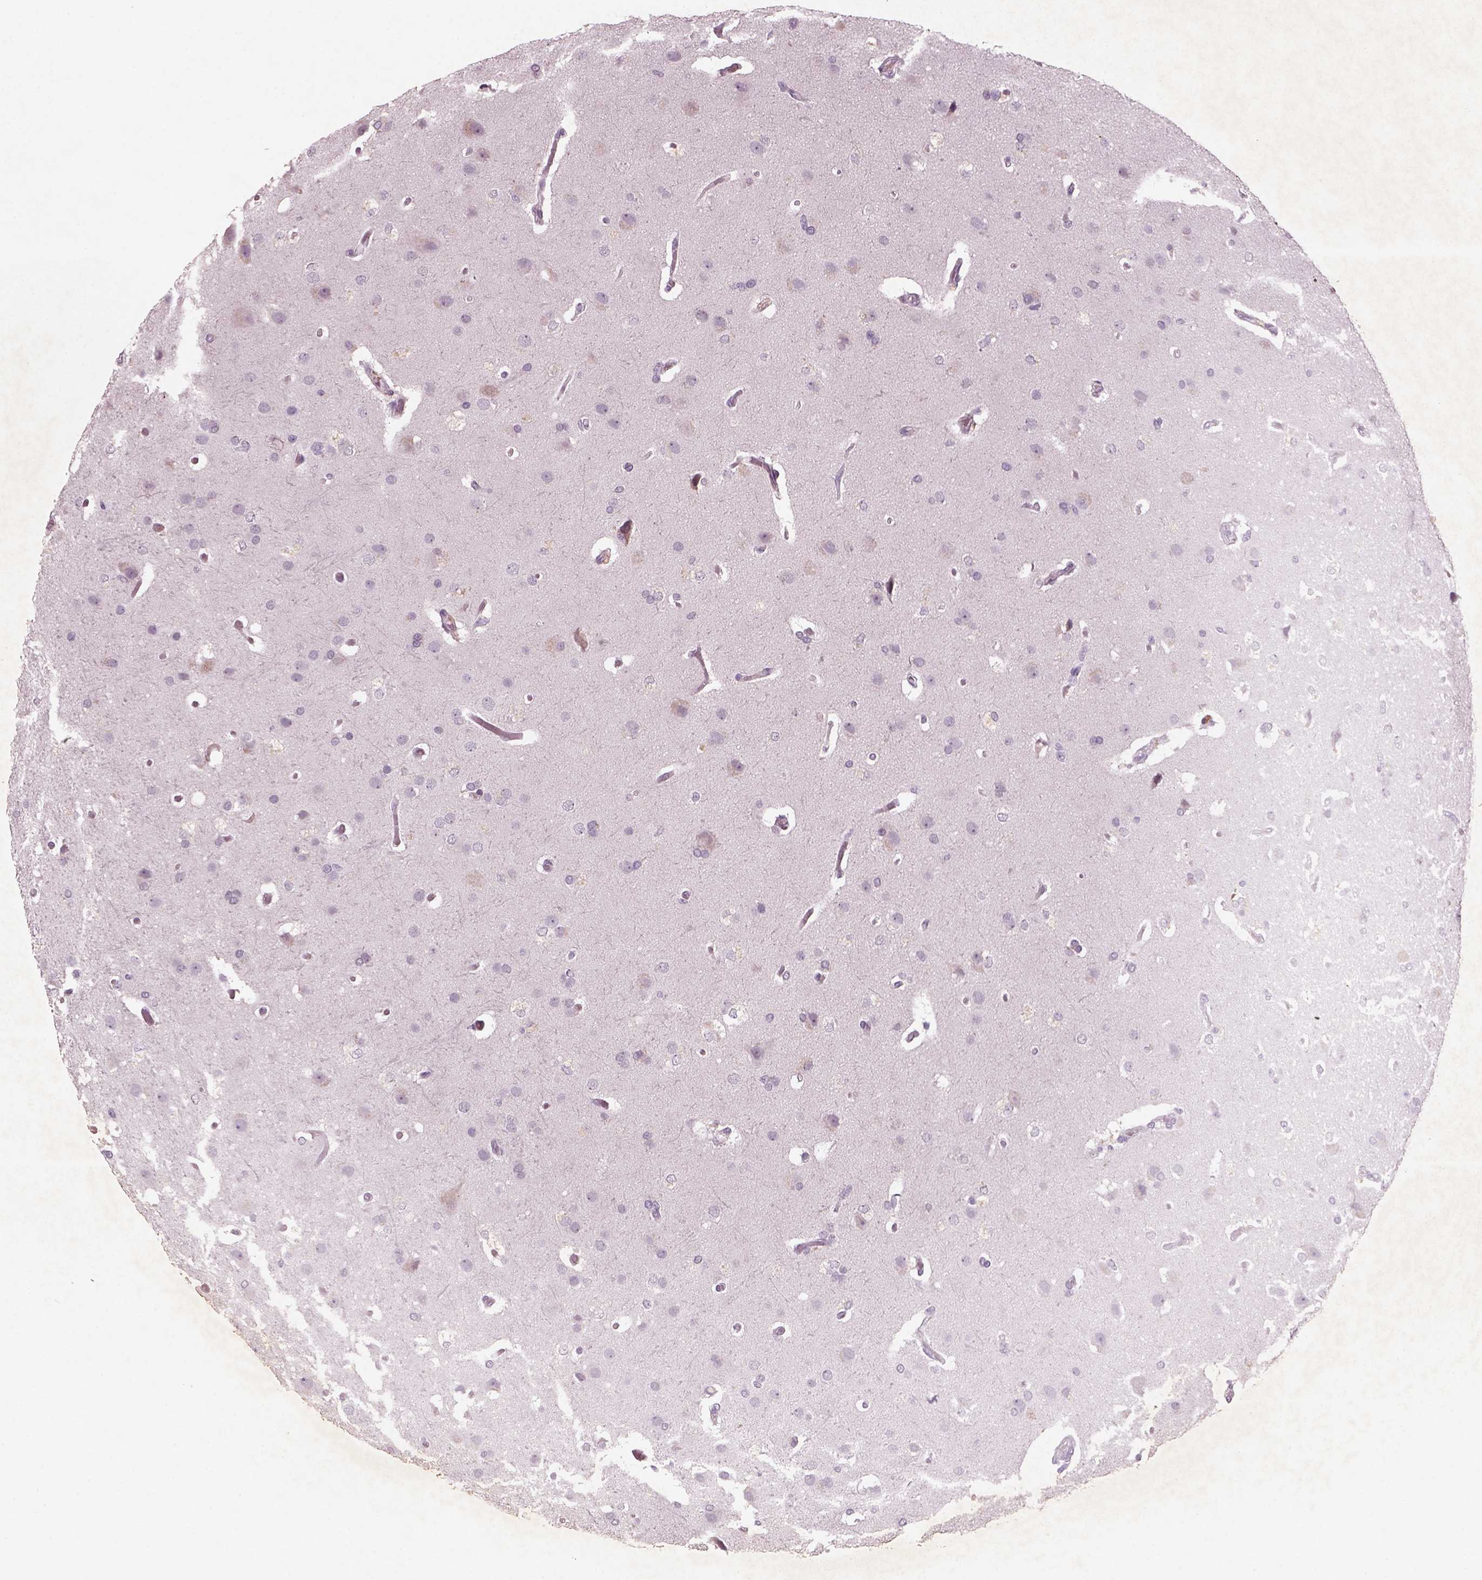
{"staining": {"intensity": "negative", "quantity": "none", "location": "none"}, "tissue": "glioma", "cell_type": "Tumor cells", "image_type": "cancer", "snomed": [{"axis": "morphology", "description": "Glioma, malignant, High grade"}, {"axis": "topography", "description": "Brain"}], "caption": "A micrograph of human glioma is negative for staining in tumor cells. Brightfield microscopy of immunohistochemistry (IHC) stained with DAB (brown) and hematoxylin (blue), captured at high magnification.", "gene": "PENK", "patient": {"sex": "male", "age": 68}}